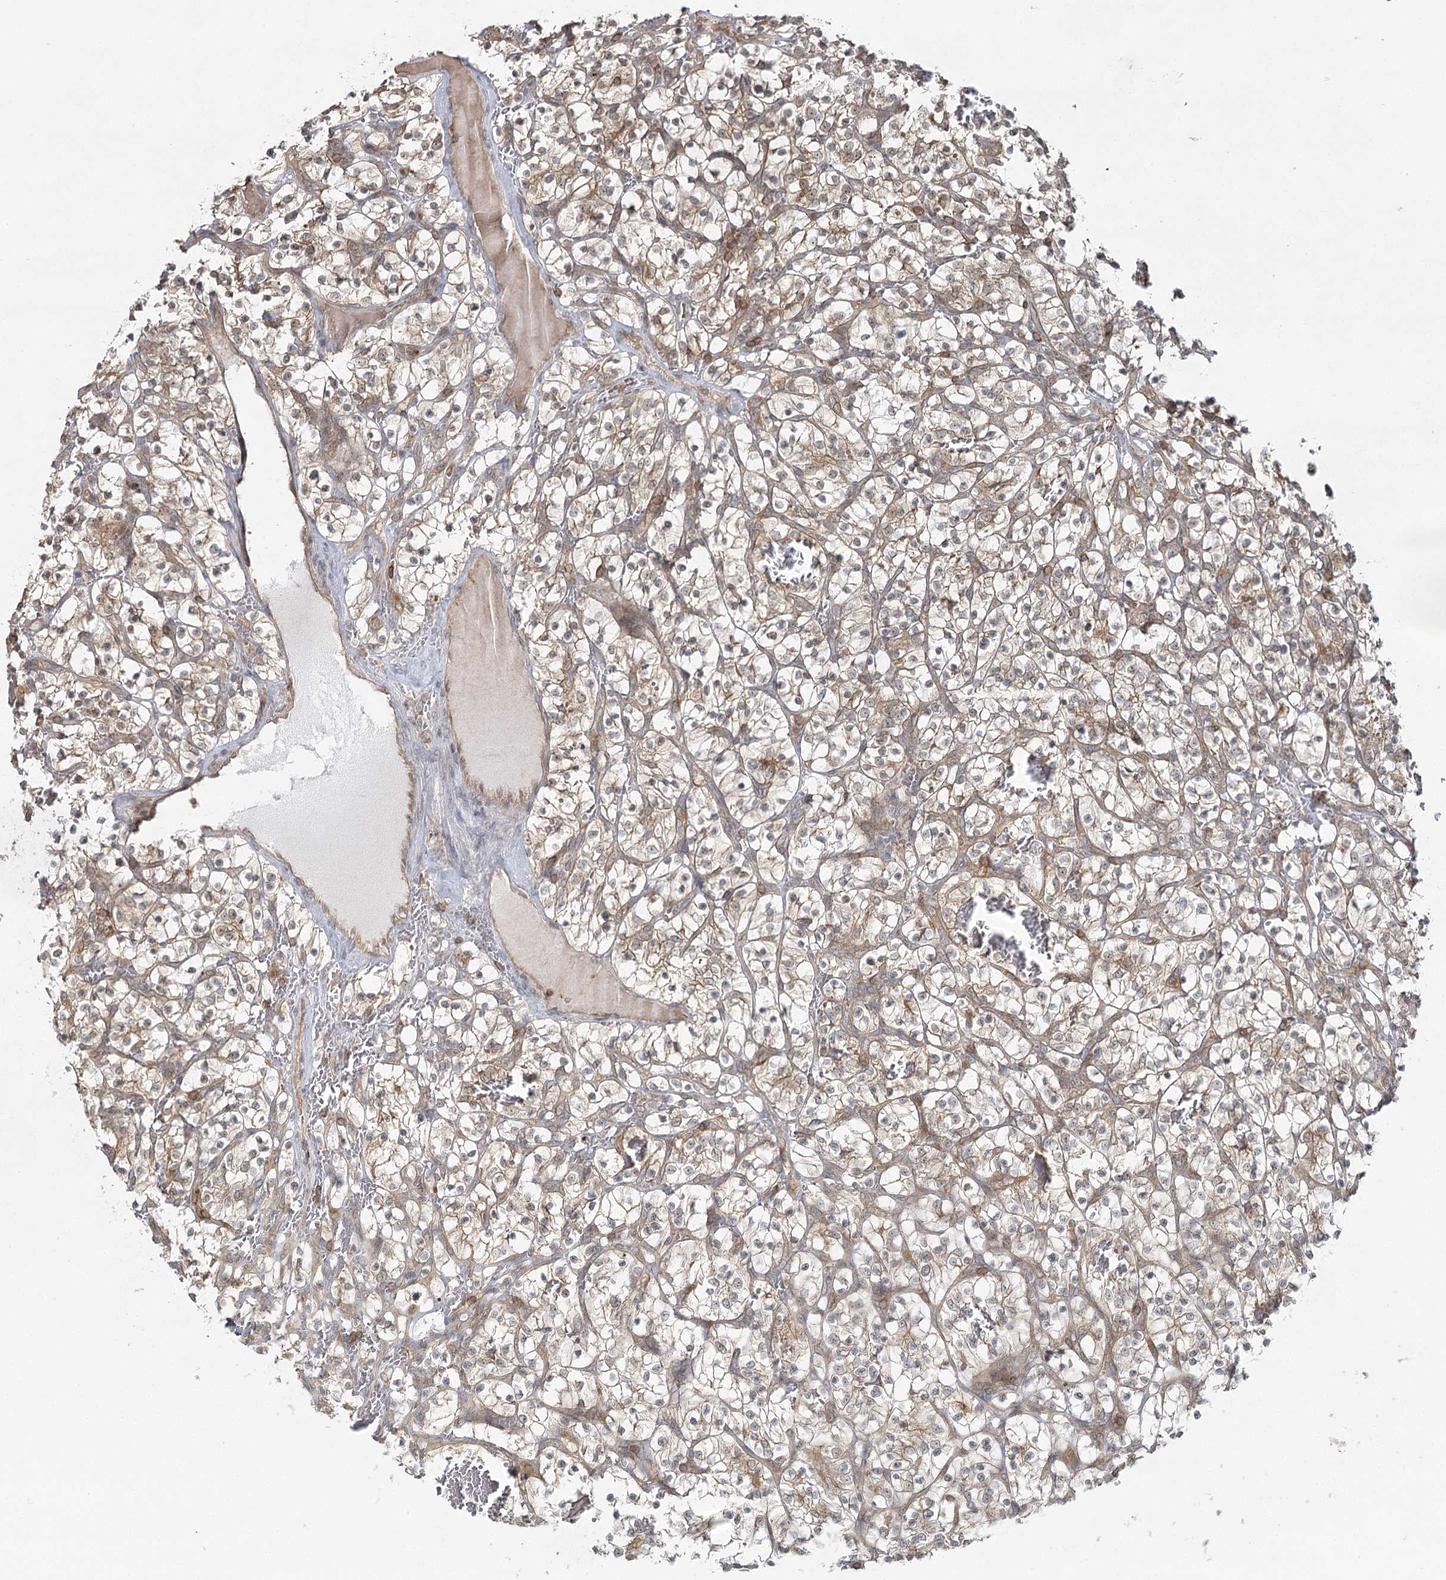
{"staining": {"intensity": "moderate", "quantity": "25%-75%", "location": "cytoplasmic/membranous"}, "tissue": "renal cancer", "cell_type": "Tumor cells", "image_type": "cancer", "snomed": [{"axis": "morphology", "description": "Adenocarcinoma, NOS"}, {"axis": "topography", "description": "Kidney"}], "caption": "Brown immunohistochemical staining in renal cancer demonstrates moderate cytoplasmic/membranous staining in about 25%-75% of tumor cells.", "gene": "FAM120B", "patient": {"sex": "female", "age": 57}}